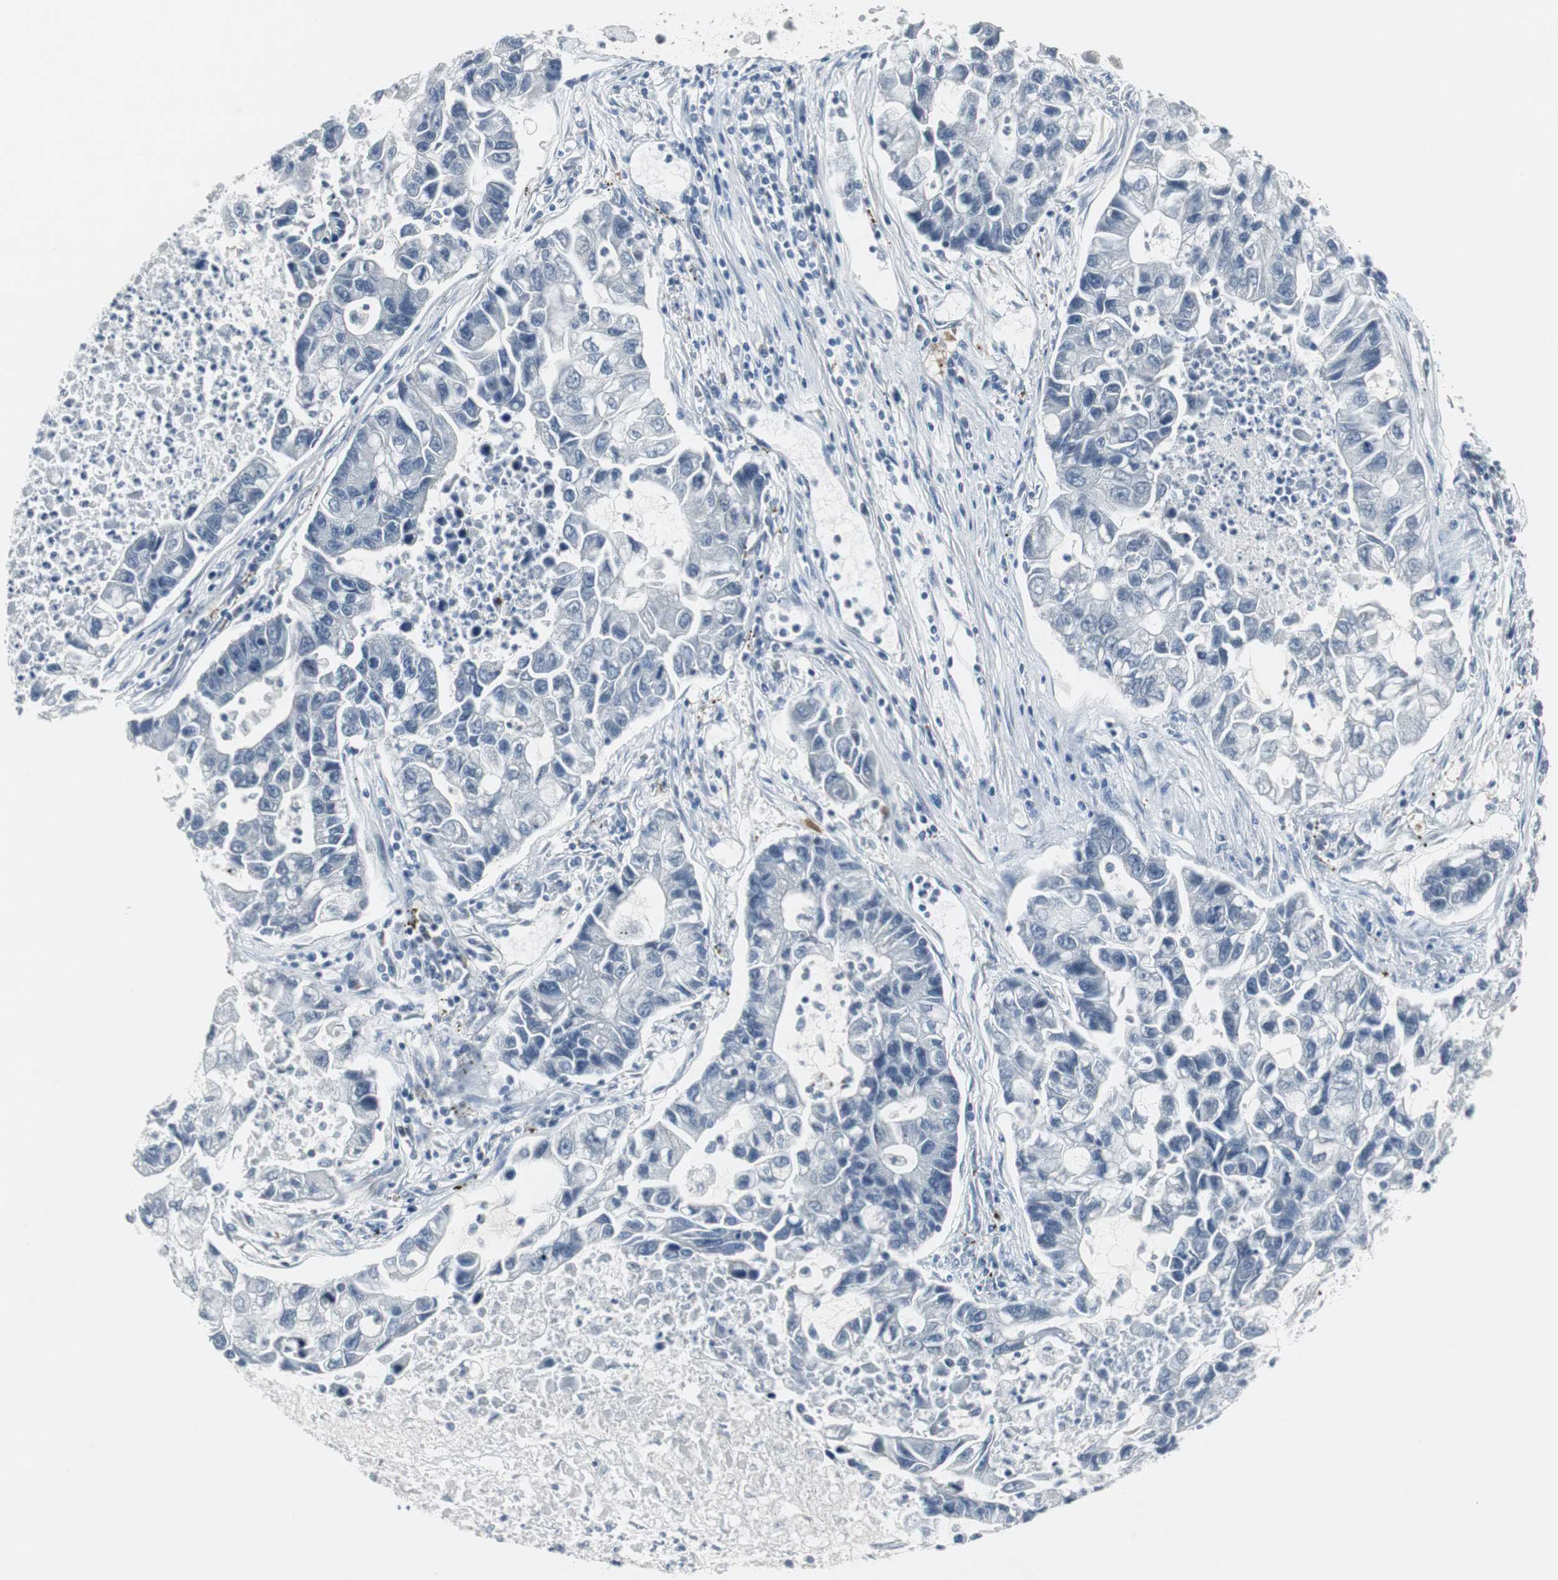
{"staining": {"intensity": "negative", "quantity": "none", "location": "none"}, "tissue": "lung cancer", "cell_type": "Tumor cells", "image_type": "cancer", "snomed": [{"axis": "morphology", "description": "Adenocarcinoma, NOS"}, {"axis": "topography", "description": "Lung"}], "caption": "Immunohistochemistry image of neoplastic tissue: lung cancer (adenocarcinoma) stained with DAB demonstrates no significant protein positivity in tumor cells.", "gene": "ELK1", "patient": {"sex": "female", "age": 51}}